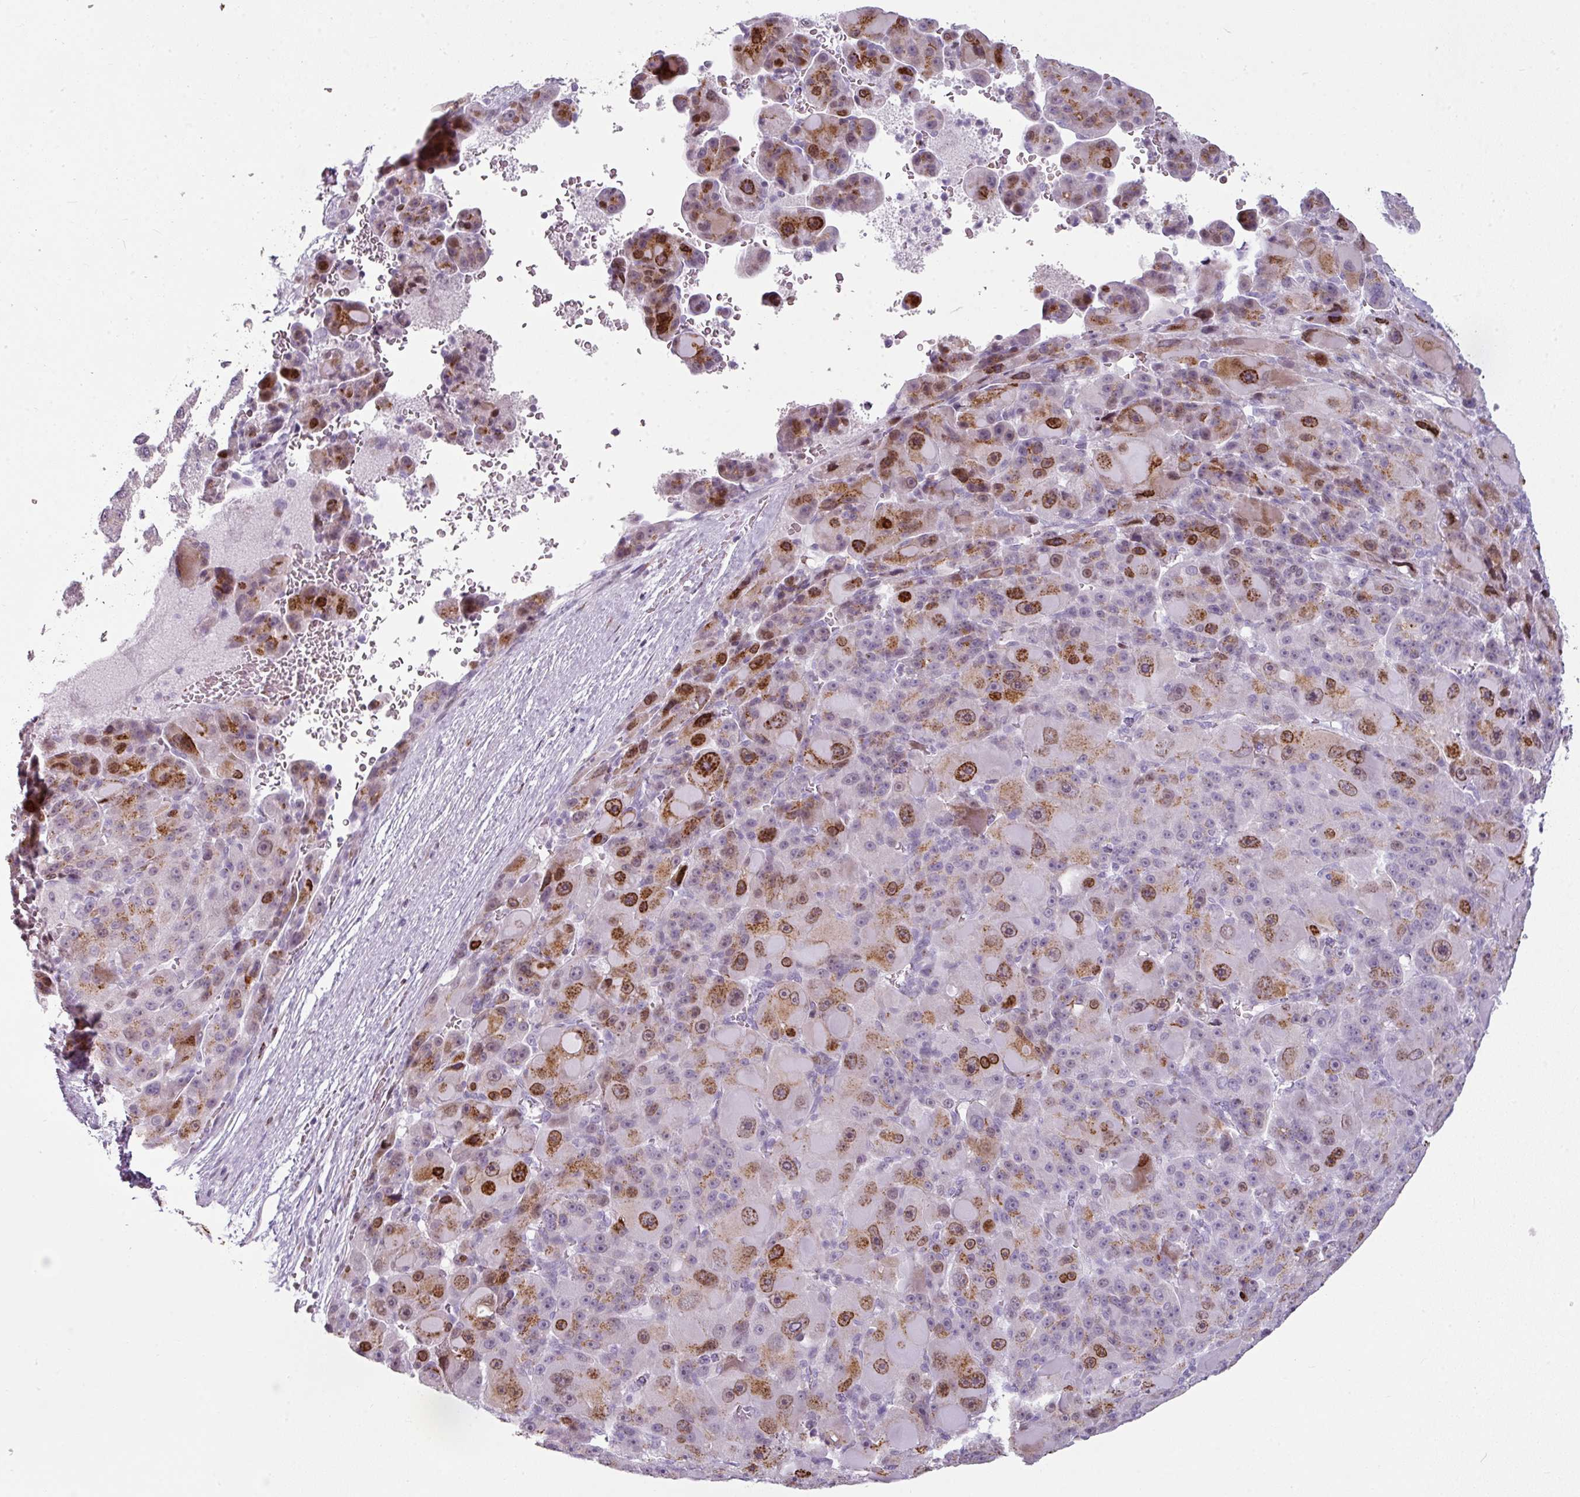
{"staining": {"intensity": "strong", "quantity": "25%-75%", "location": "cytoplasmic/membranous,nuclear"}, "tissue": "liver cancer", "cell_type": "Tumor cells", "image_type": "cancer", "snomed": [{"axis": "morphology", "description": "Carcinoma, Hepatocellular, NOS"}, {"axis": "topography", "description": "Liver"}], "caption": "Liver cancer stained with a brown dye reveals strong cytoplasmic/membranous and nuclear positive positivity in approximately 25%-75% of tumor cells.", "gene": "SYT8", "patient": {"sex": "male", "age": 76}}